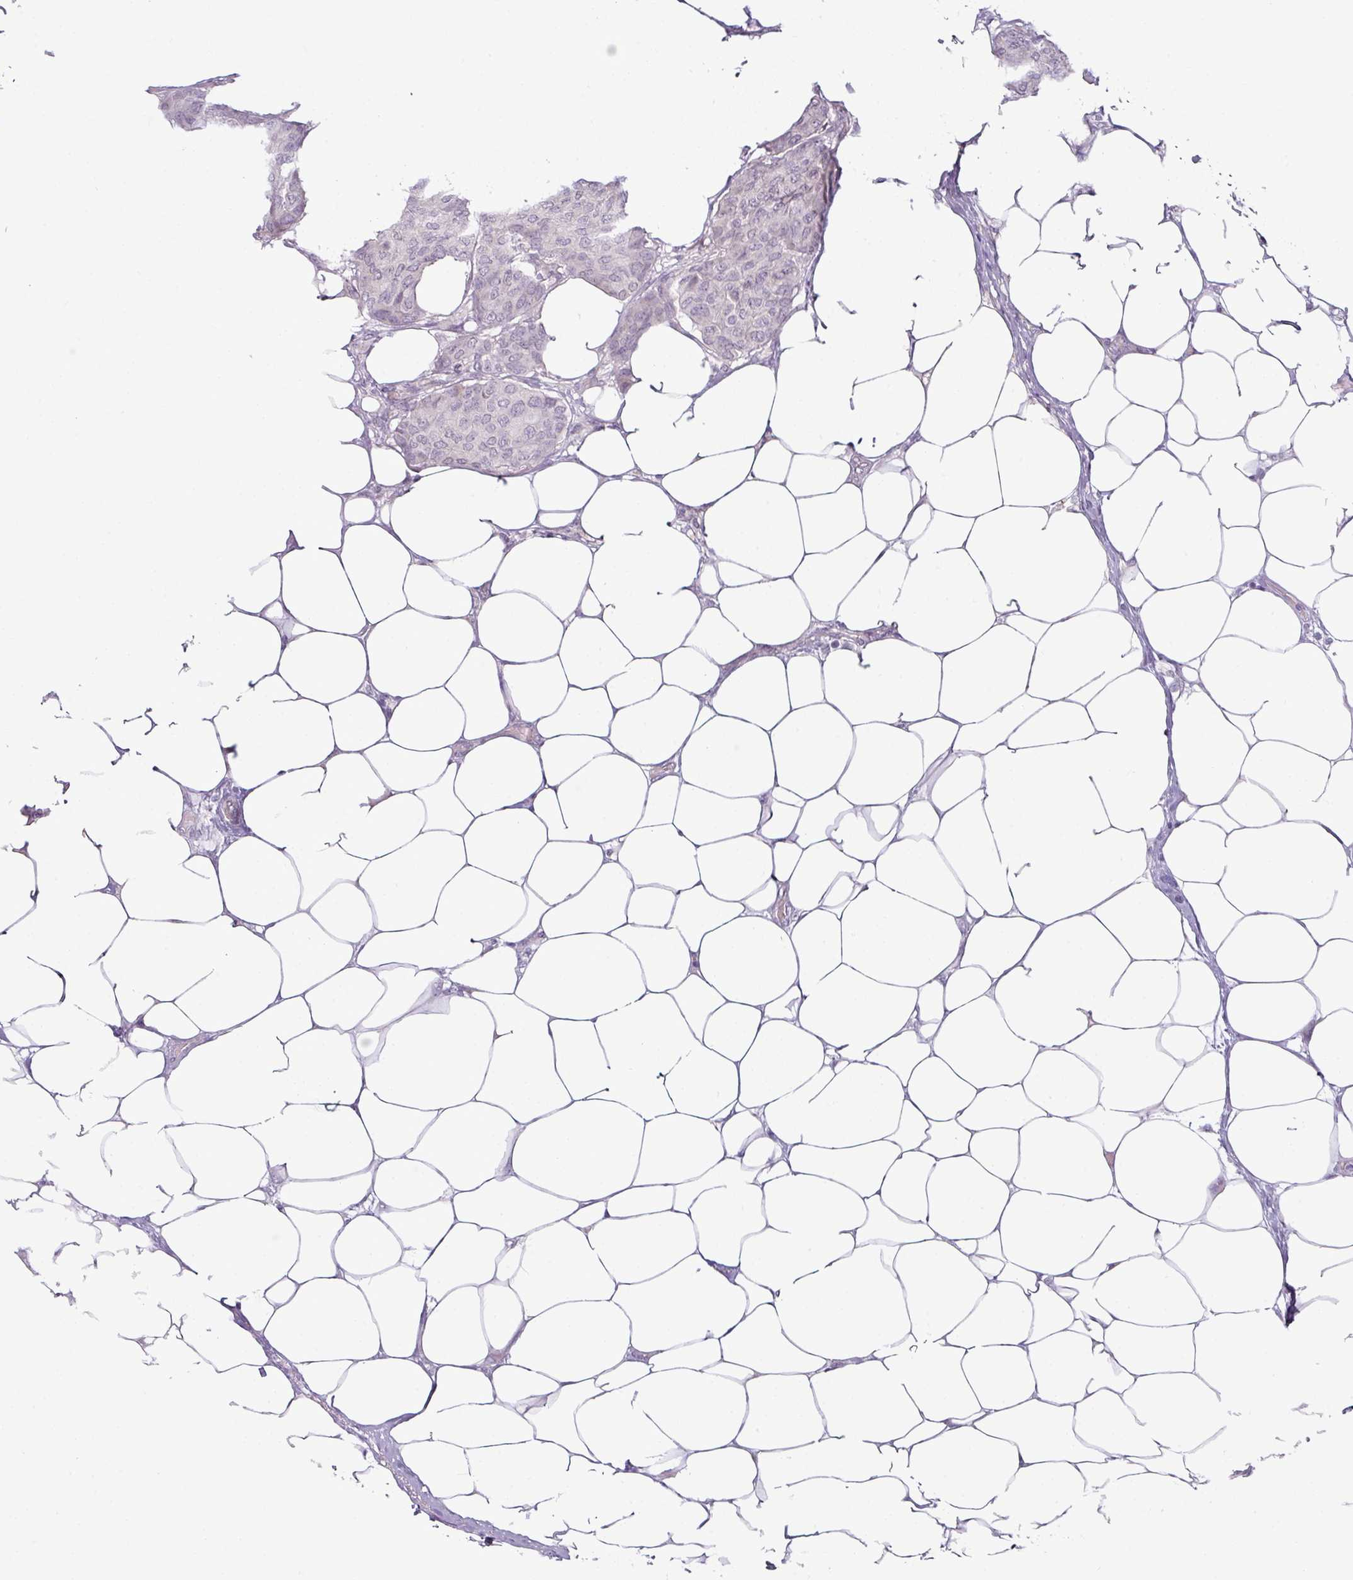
{"staining": {"intensity": "negative", "quantity": "none", "location": "none"}, "tissue": "breast cancer", "cell_type": "Tumor cells", "image_type": "cancer", "snomed": [{"axis": "morphology", "description": "Duct carcinoma"}, {"axis": "topography", "description": "Breast"}], "caption": "An image of breast infiltrating ductal carcinoma stained for a protein shows no brown staining in tumor cells. Nuclei are stained in blue.", "gene": "OR52D1", "patient": {"sex": "female", "age": 75}}